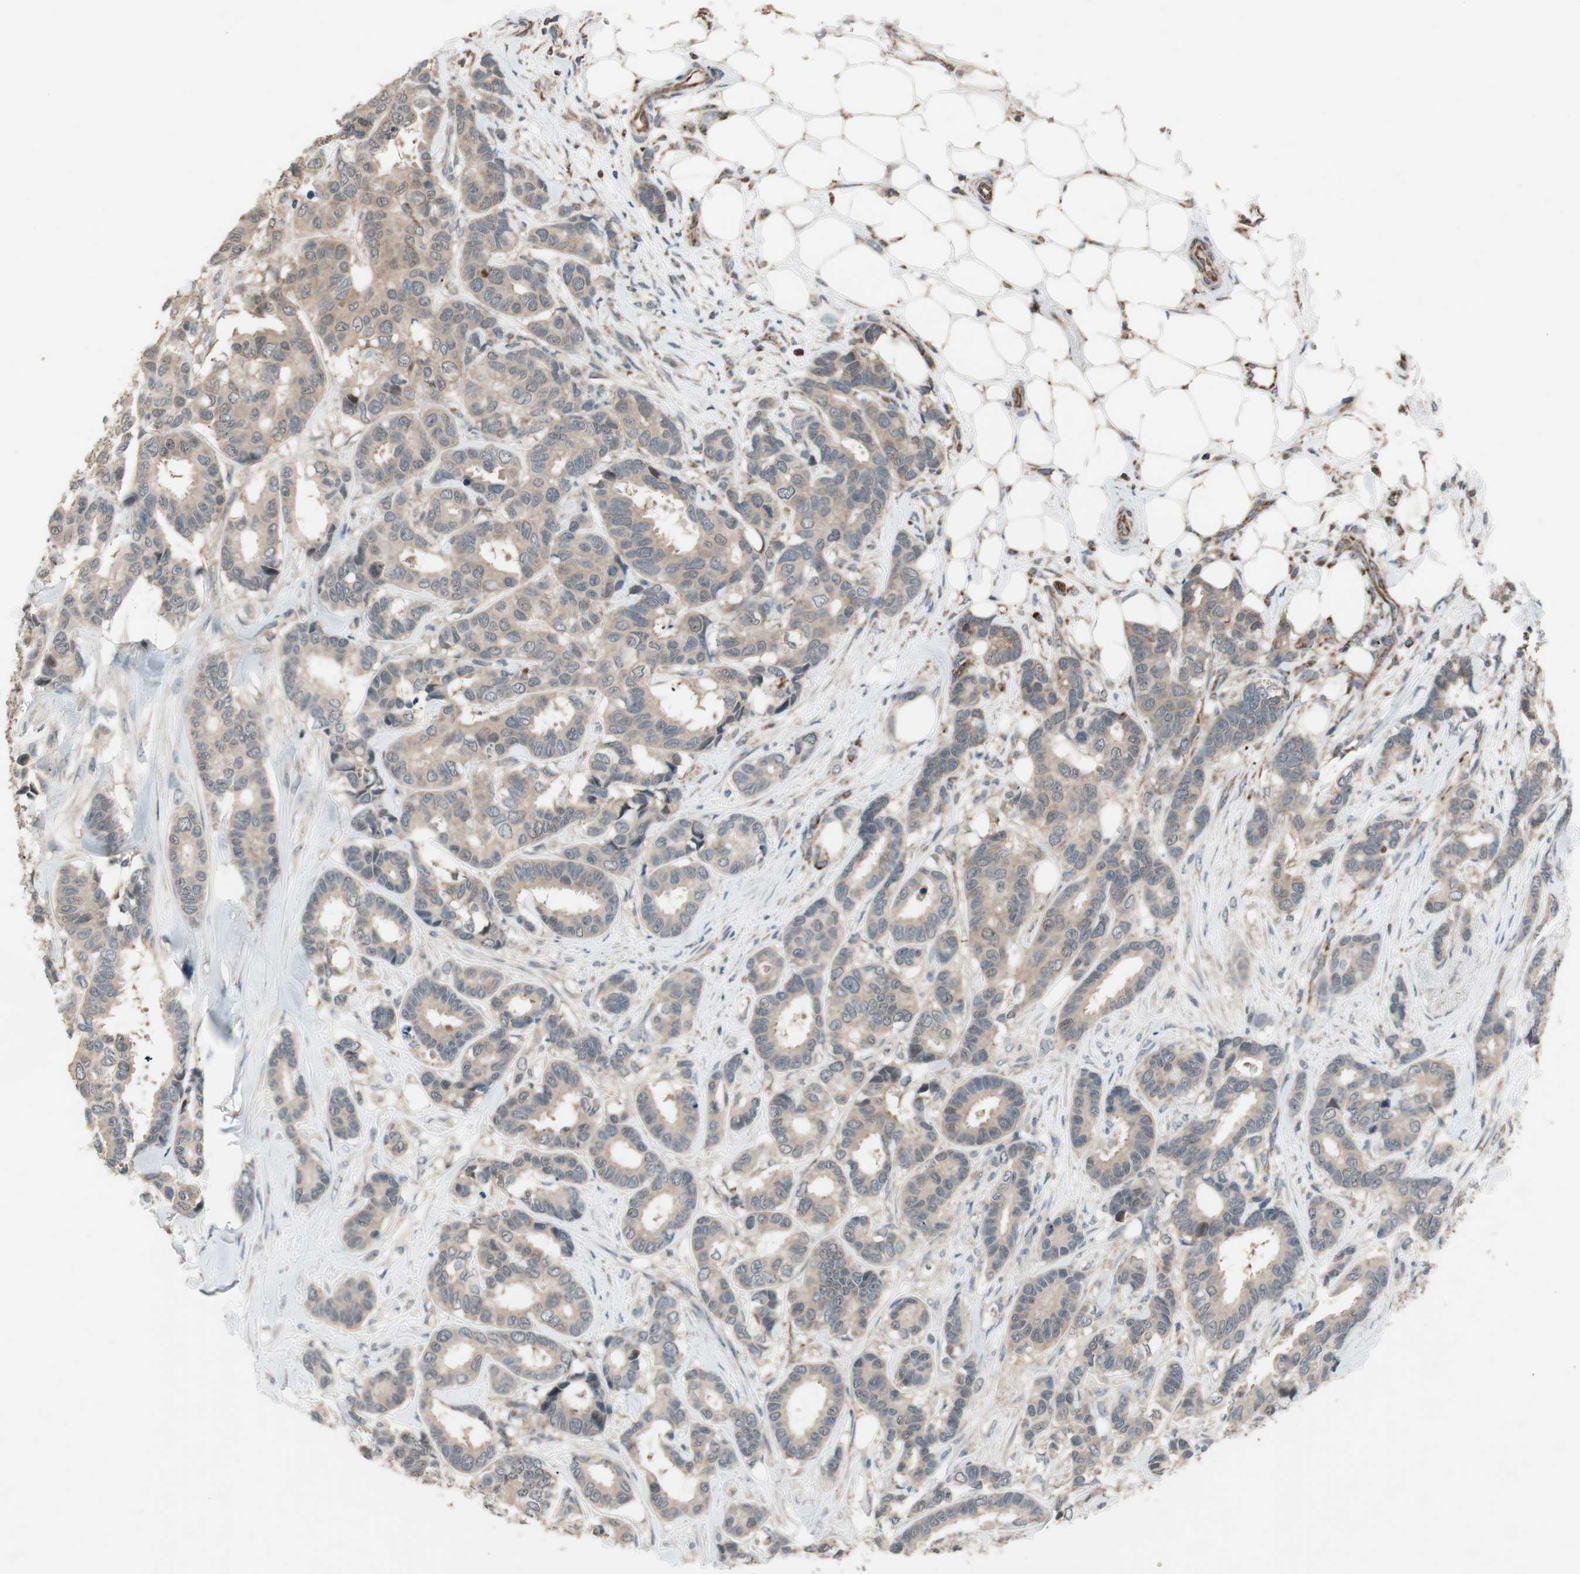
{"staining": {"intensity": "weak", "quantity": ">75%", "location": "cytoplasmic/membranous"}, "tissue": "breast cancer", "cell_type": "Tumor cells", "image_type": "cancer", "snomed": [{"axis": "morphology", "description": "Duct carcinoma"}, {"axis": "topography", "description": "Breast"}], "caption": "Immunohistochemical staining of human invasive ductal carcinoma (breast) exhibits low levels of weak cytoplasmic/membranous protein staining in about >75% of tumor cells.", "gene": "CPT1A", "patient": {"sex": "female", "age": 87}}